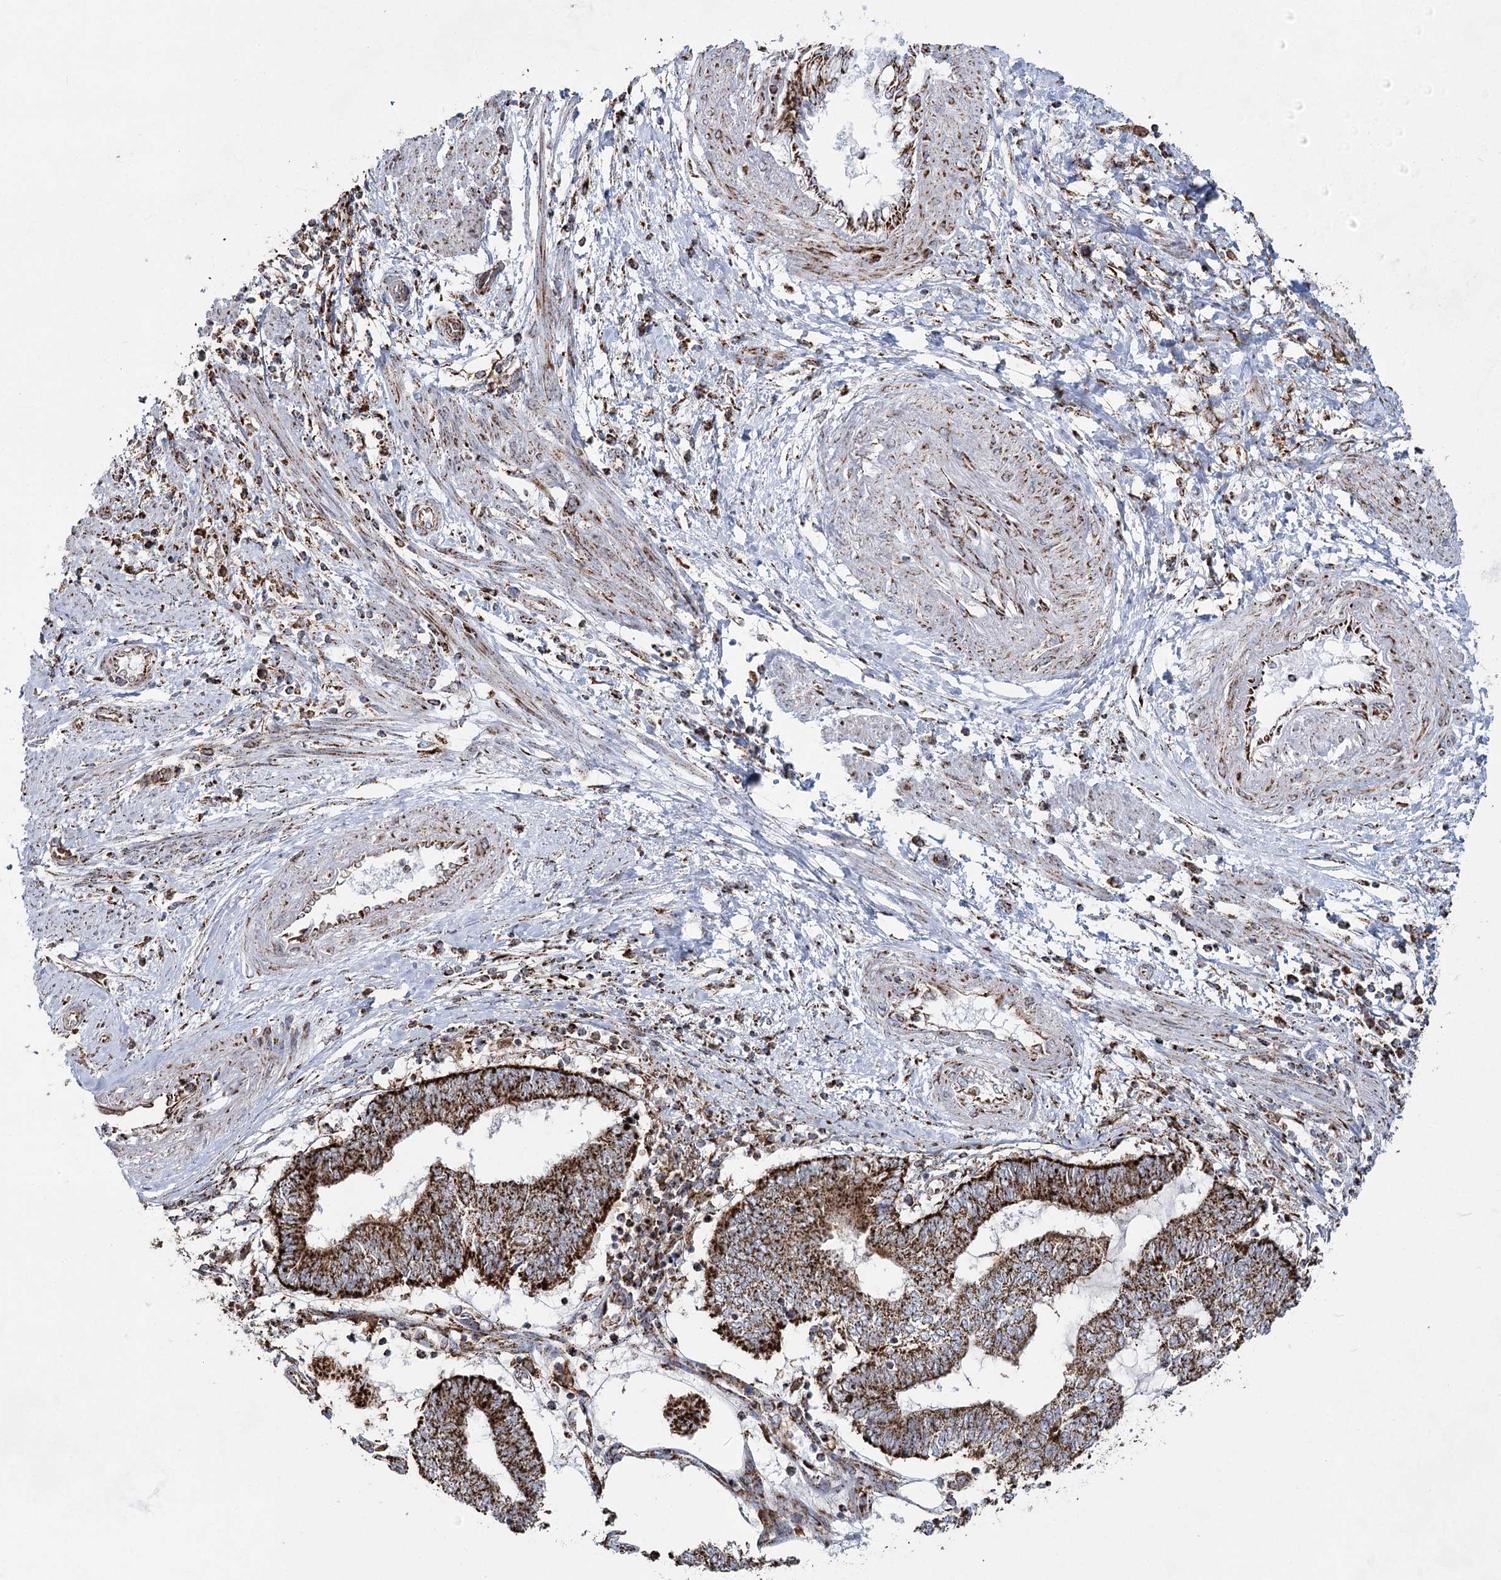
{"staining": {"intensity": "strong", "quantity": ">75%", "location": "cytoplasmic/membranous"}, "tissue": "endometrial cancer", "cell_type": "Tumor cells", "image_type": "cancer", "snomed": [{"axis": "morphology", "description": "Adenocarcinoma, NOS"}, {"axis": "topography", "description": "Uterus"}, {"axis": "topography", "description": "Endometrium"}], "caption": "This photomicrograph displays immunohistochemistry (IHC) staining of adenocarcinoma (endometrial), with high strong cytoplasmic/membranous expression in approximately >75% of tumor cells.", "gene": "CWF19L1", "patient": {"sex": "female", "age": 70}}